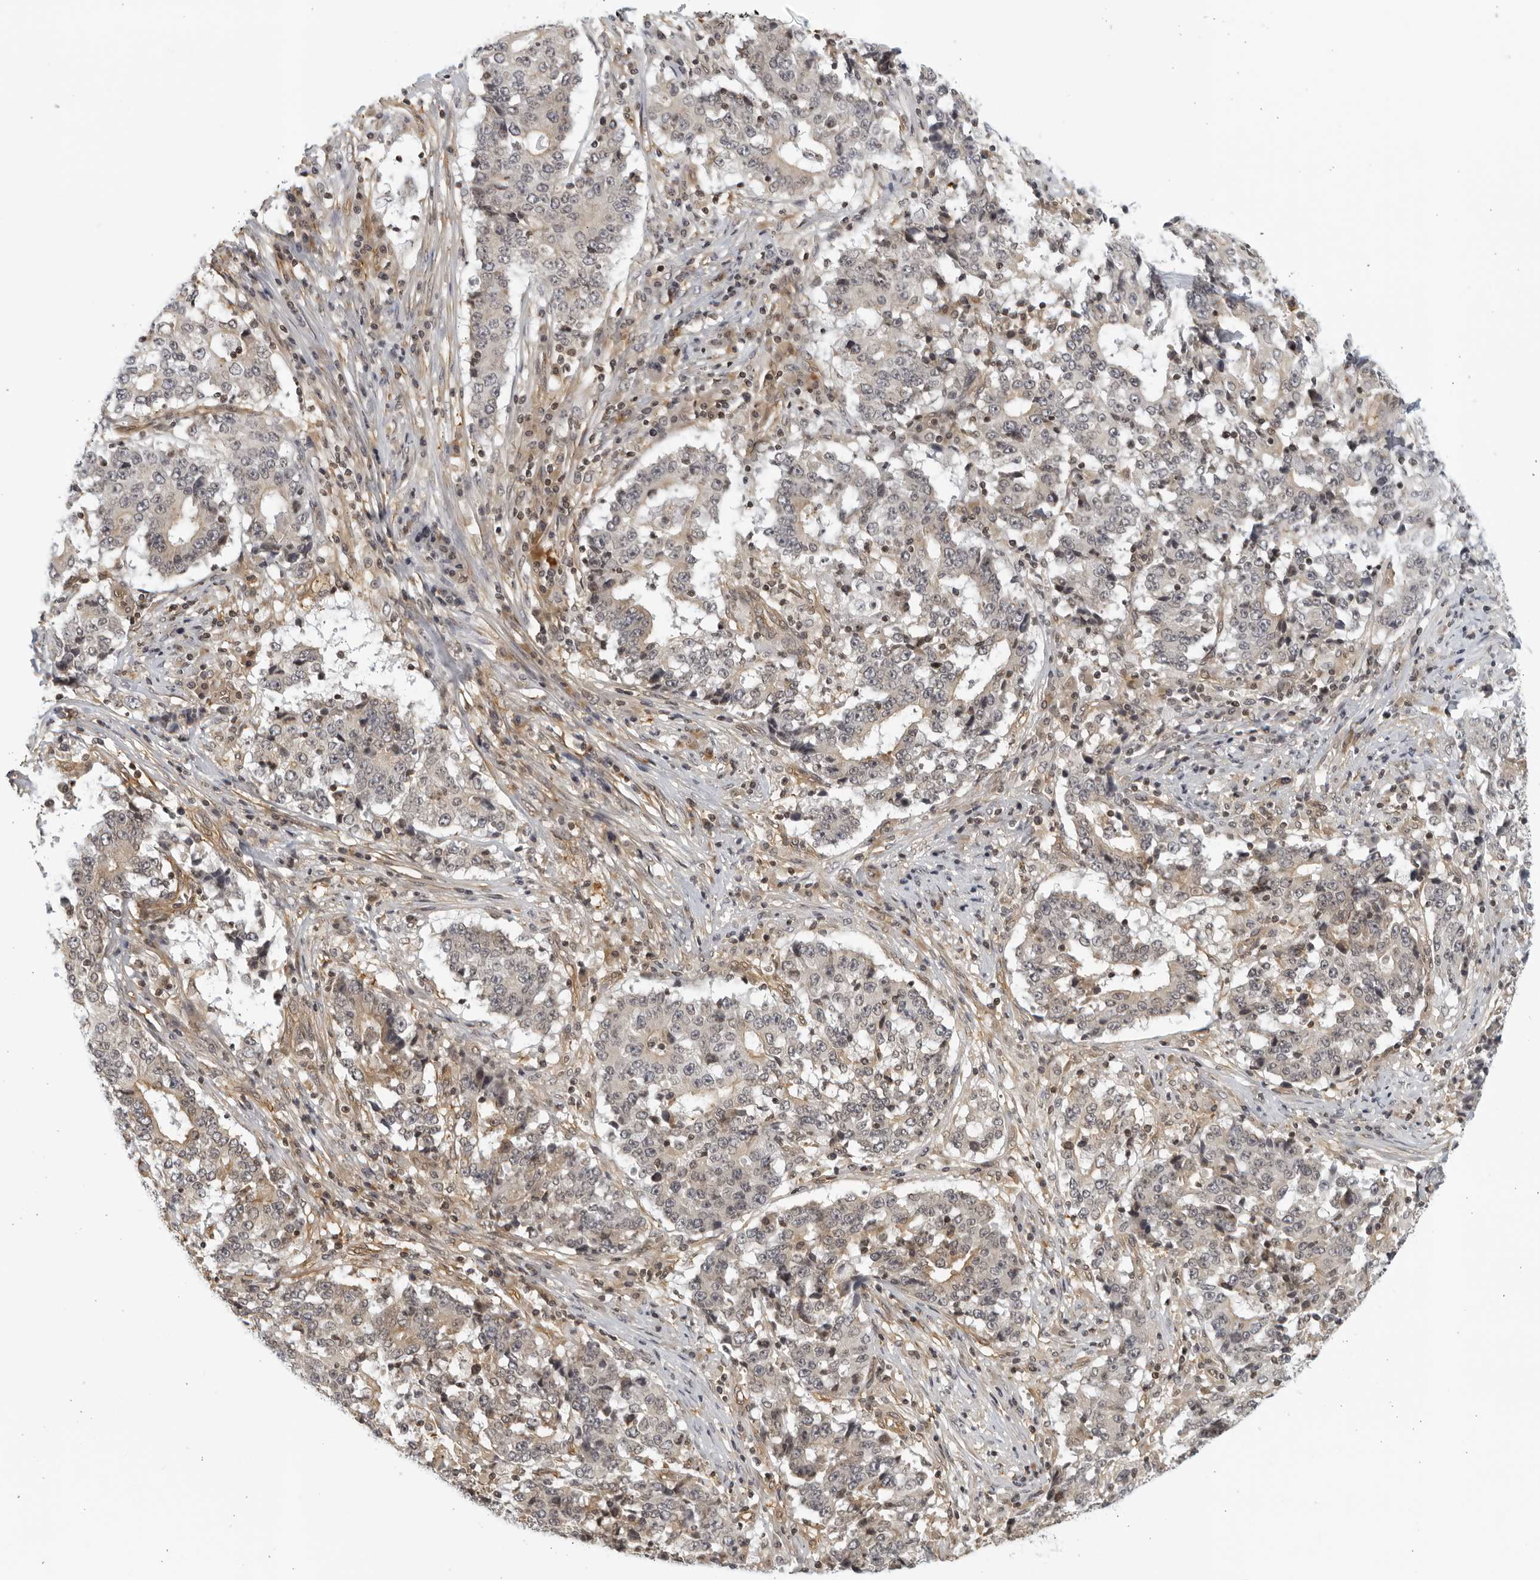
{"staining": {"intensity": "weak", "quantity": ">75%", "location": "cytoplasmic/membranous"}, "tissue": "stomach cancer", "cell_type": "Tumor cells", "image_type": "cancer", "snomed": [{"axis": "morphology", "description": "Adenocarcinoma, NOS"}, {"axis": "topography", "description": "Stomach"}], "caption": "Protein positivity by immunohistochemistry shows weak cytoplasmic/membranous staining in about >75% of tumor cells in stomach adenocarcinoma.", "gene": "SERTAD4", "patient": {"sex": "male", "age": 59}}